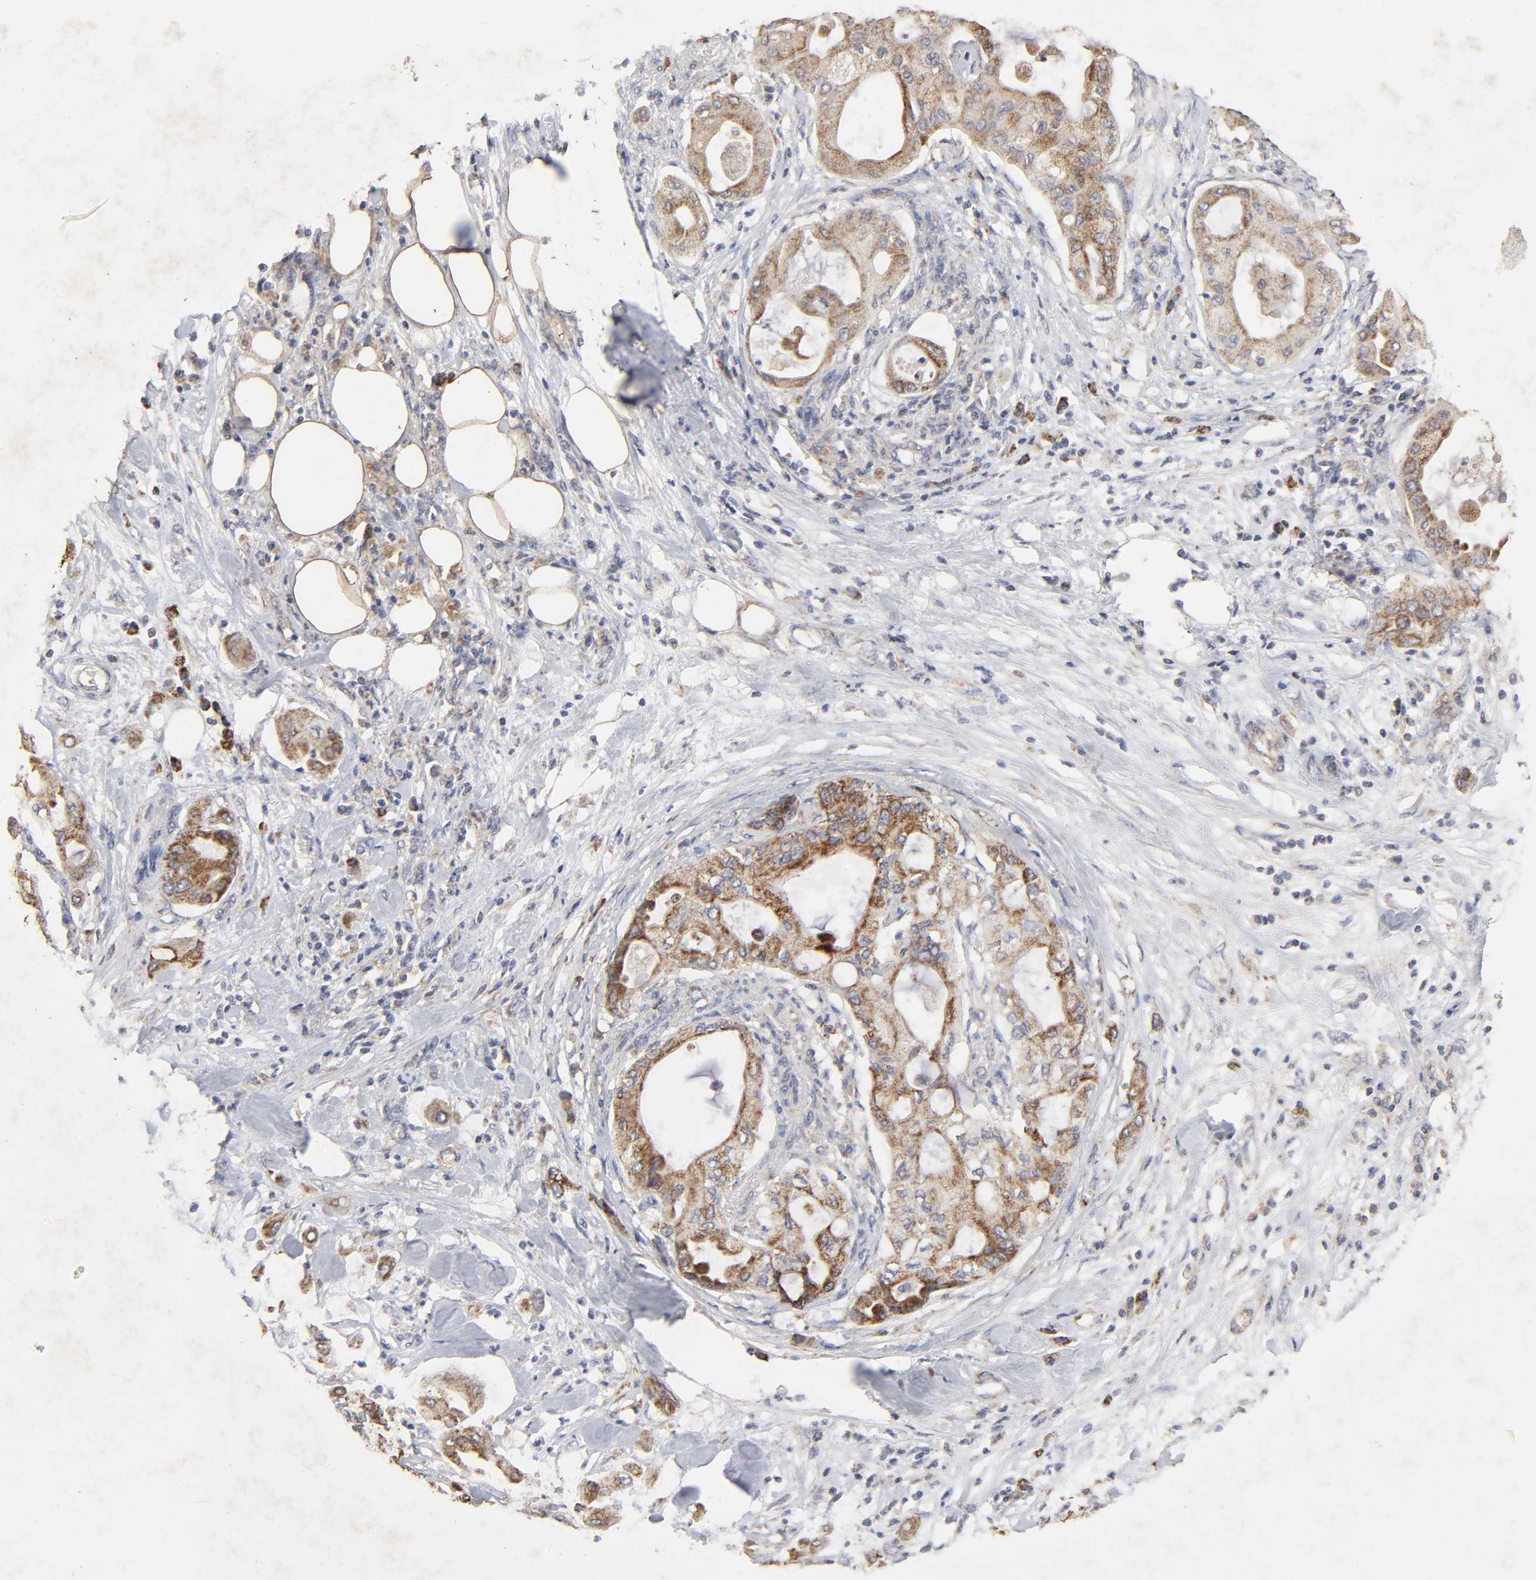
{"staining": {"intensity": "moderate", "quantity": "25%-75%", "location": "cytoplasmic/membranous"}, "tissue": "pancreatic cancer", "cell_type": "Tumor cells", "image_type": "cancer", "snomed": [{"axis": "morphology", "description": "Adenocarcinoma, NOS"}, {"axis": "morphology", "description": "Adenocarcinoma, metastatic, NOS"}, {"axis": "topography", "description": "Lymph node"}, {"axis": "topography", "description": "Pancreas"}, {"axis": "topography", "description": "Duodenum"}], "caption": "DAB (3,3'-diaminobenzidine) immunohistochemical staining of human metastatic adenocarcinoma (pancreatic) displays moderate cytoplasmic/membranous protein staining in about 25%-75% of tumor cells.", "gene": "CYCS", "patient": {"sex": "female", "age": 64}}